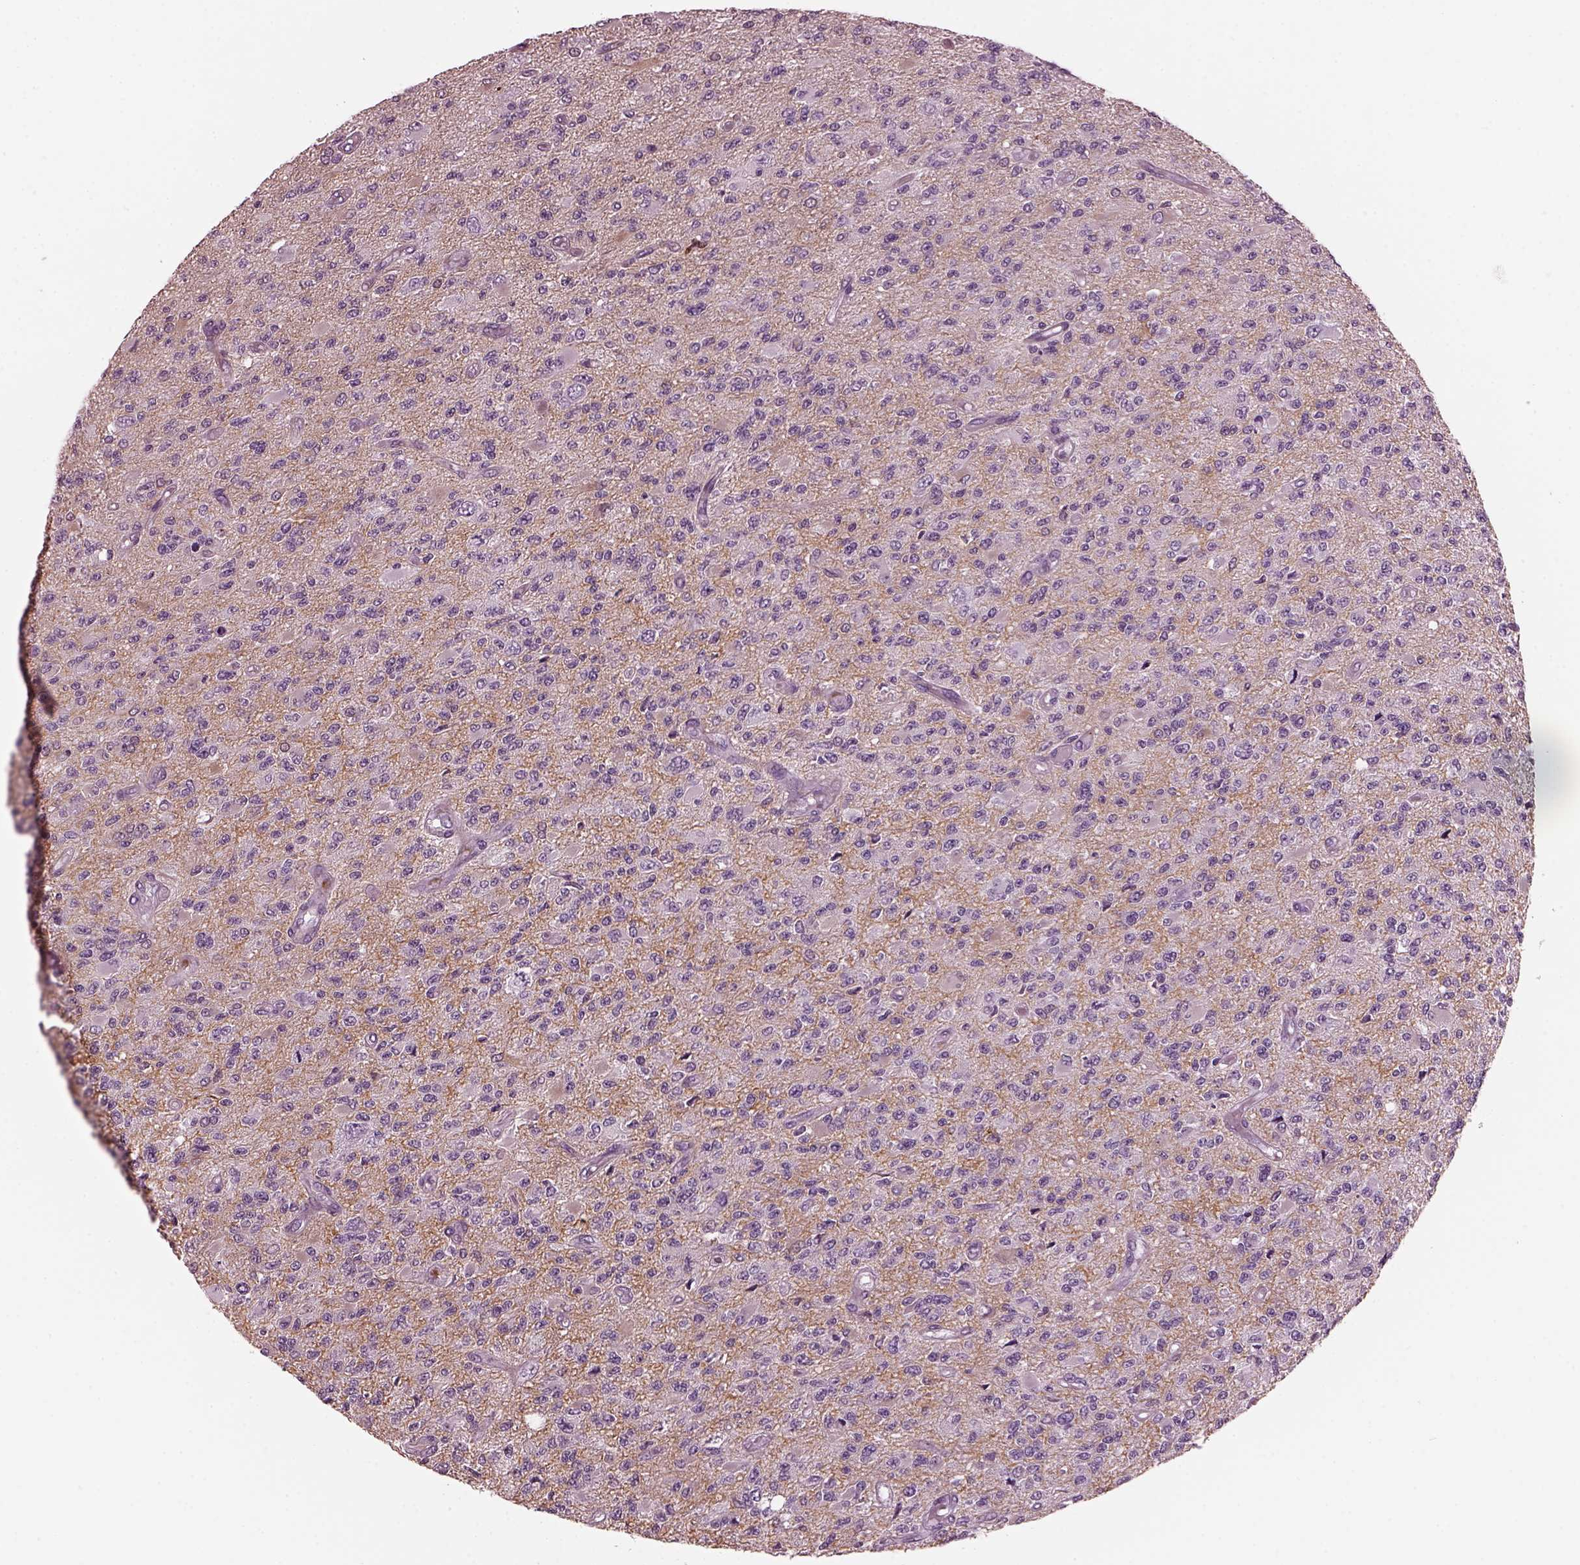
{"staining": {"intensity": "negative", "quantity": "none", "location": "none"}, "tissue": "glioma", "cell_type": "Tumor cells", "image_type": "cancer", "snomed": [{"axis": "morphology", "description": "Glioma, malignant, High grade"}, {"axis": "topography", "description": "Brain"}], "caption": "DAB immunohistochemical staining of high-grade glioma (malignant) displays no significant positivity in tumor cells.", "gene": "GDF11", "patient": {"sex": "female", "age": 63}}